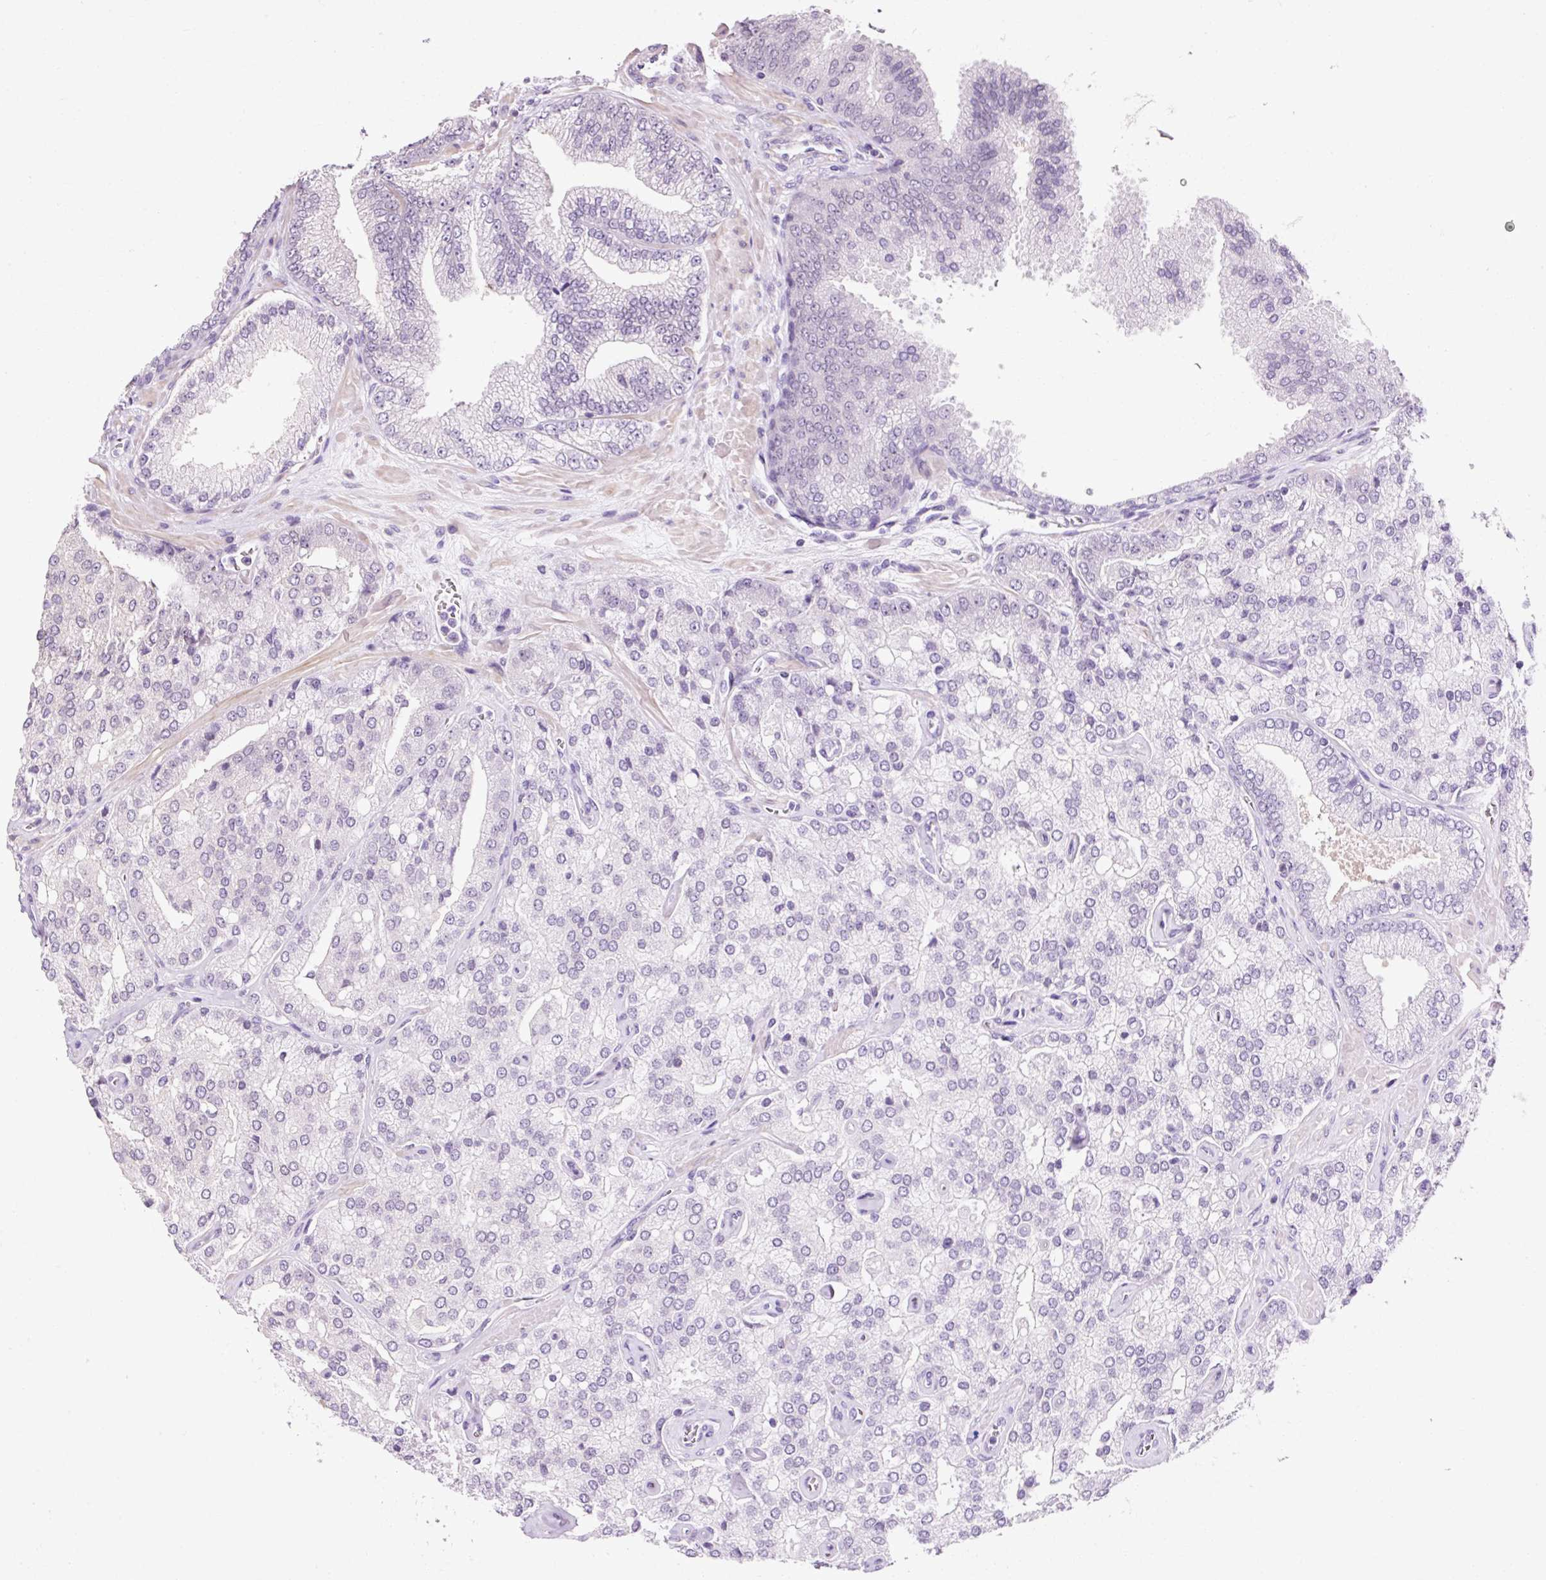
{"staining": {"intensity": "negative", "quantity": "none", "location": "none"}, "tissue": "prostate cancer", "cell_type": "Tumor cells", "image_type": "cancer", "snomed": [{"axis": "morphology", "description": "Adenocarcinoma, High grade"}, {"axis": "topography", "description": "Prostate"}], "caption": "A micrograph of prostate cancer (high-grade adenocarcinoma) stained for a protein displays no brown staining in tumor cells.", "gene": "ZNF610", "patient": {"sex": "male", "age": 68}}